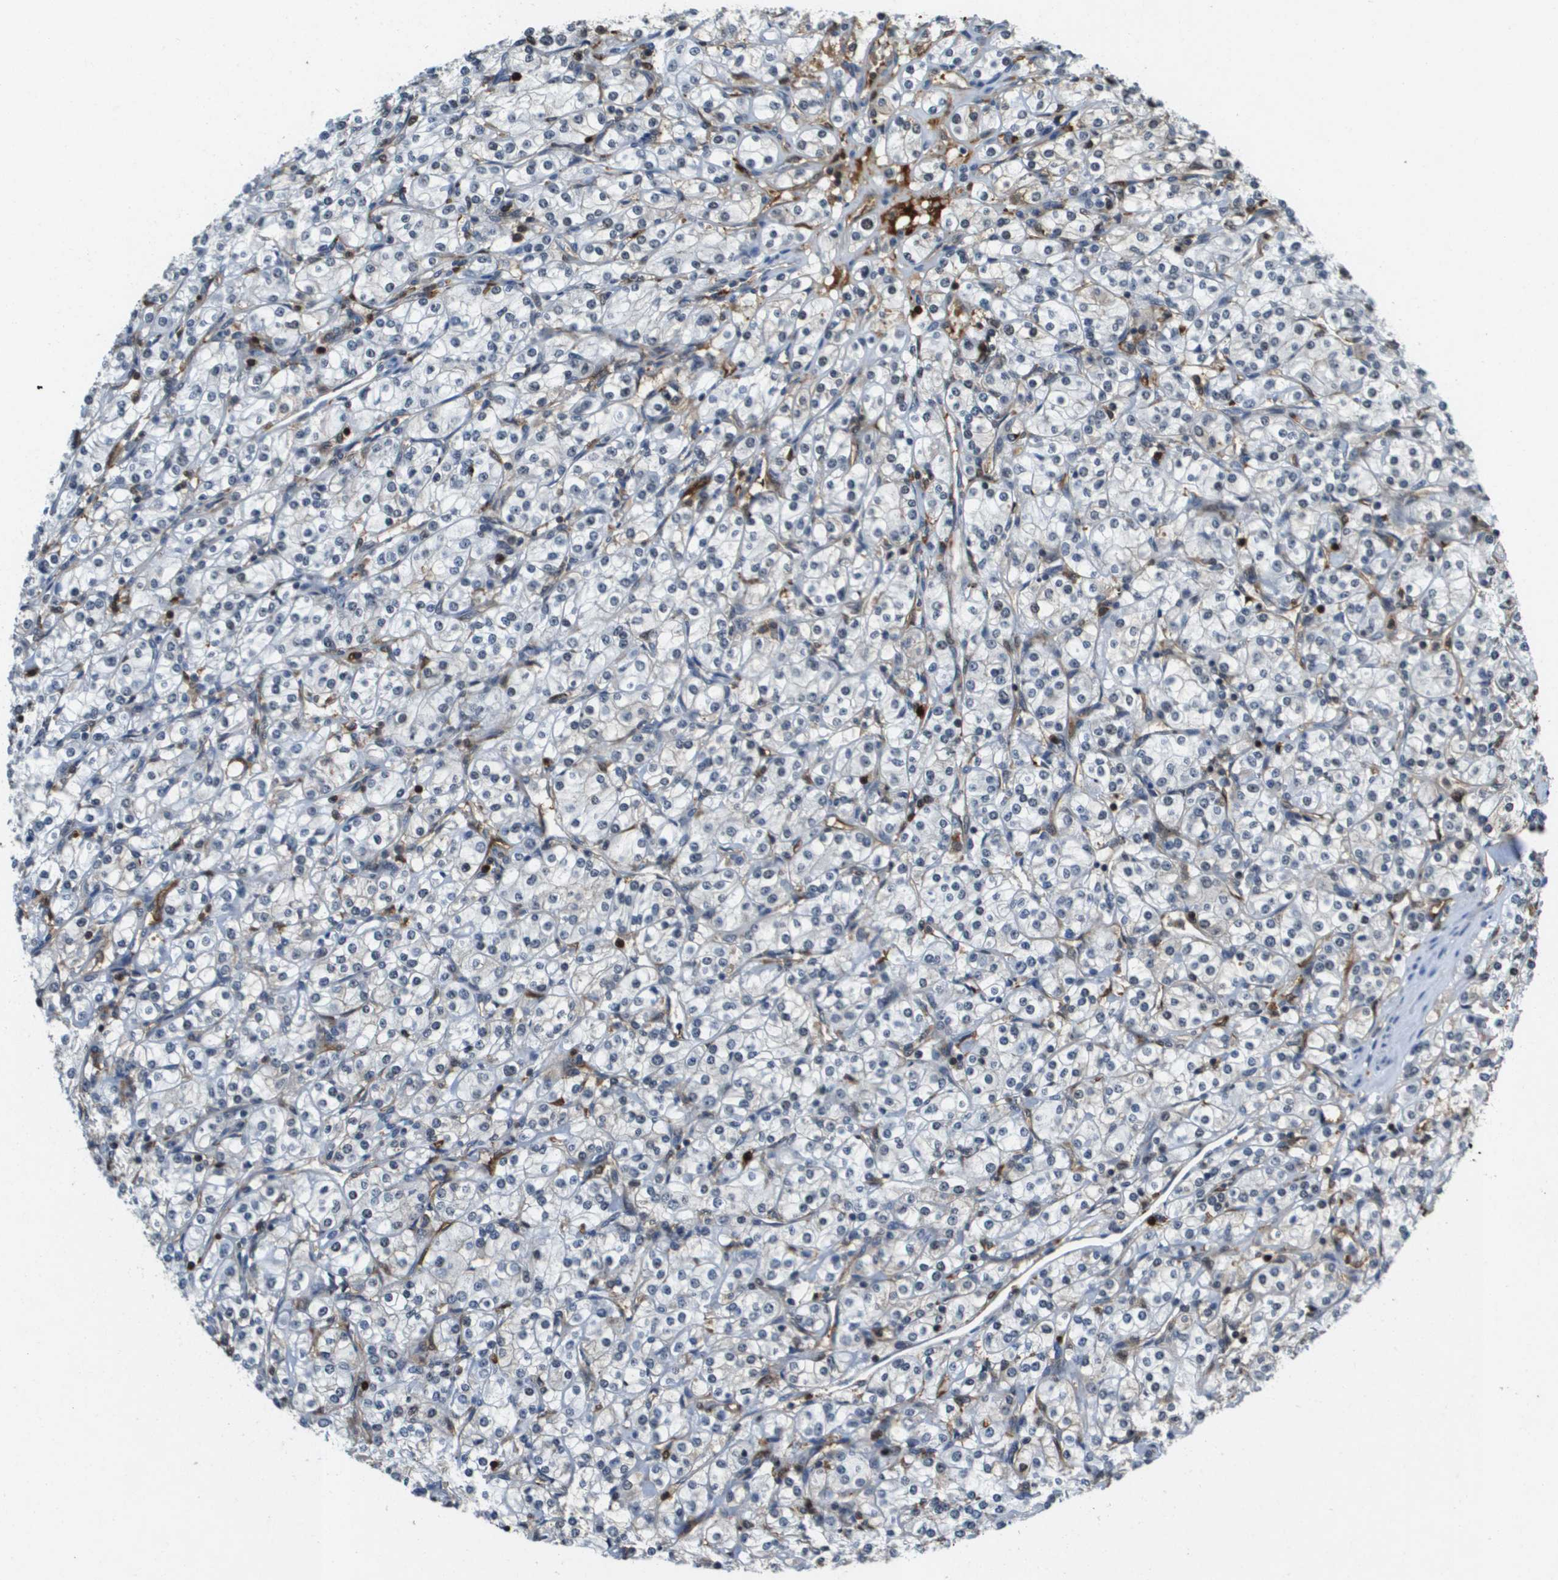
{"staining": {"intensity": "negative", "quantity": "none", "location": "none"}, "tissue": "renal cancer", "cell_type": "Tumor cells", "image_type": "cancer", "snomed": [{"axis": "morphology", "description": "Adenocarcinoma, NOS"}, {"axis": "topography", "description": "Kidney"}], "caption": "The photomicrograph shows no significant expression in tumor cells of adenocarcinoma (renal). (DAB IHC visualized using brightfield microscopy, high magnification).", "gene": "EP400", "patient": {"sex": "male", "age": 77}}